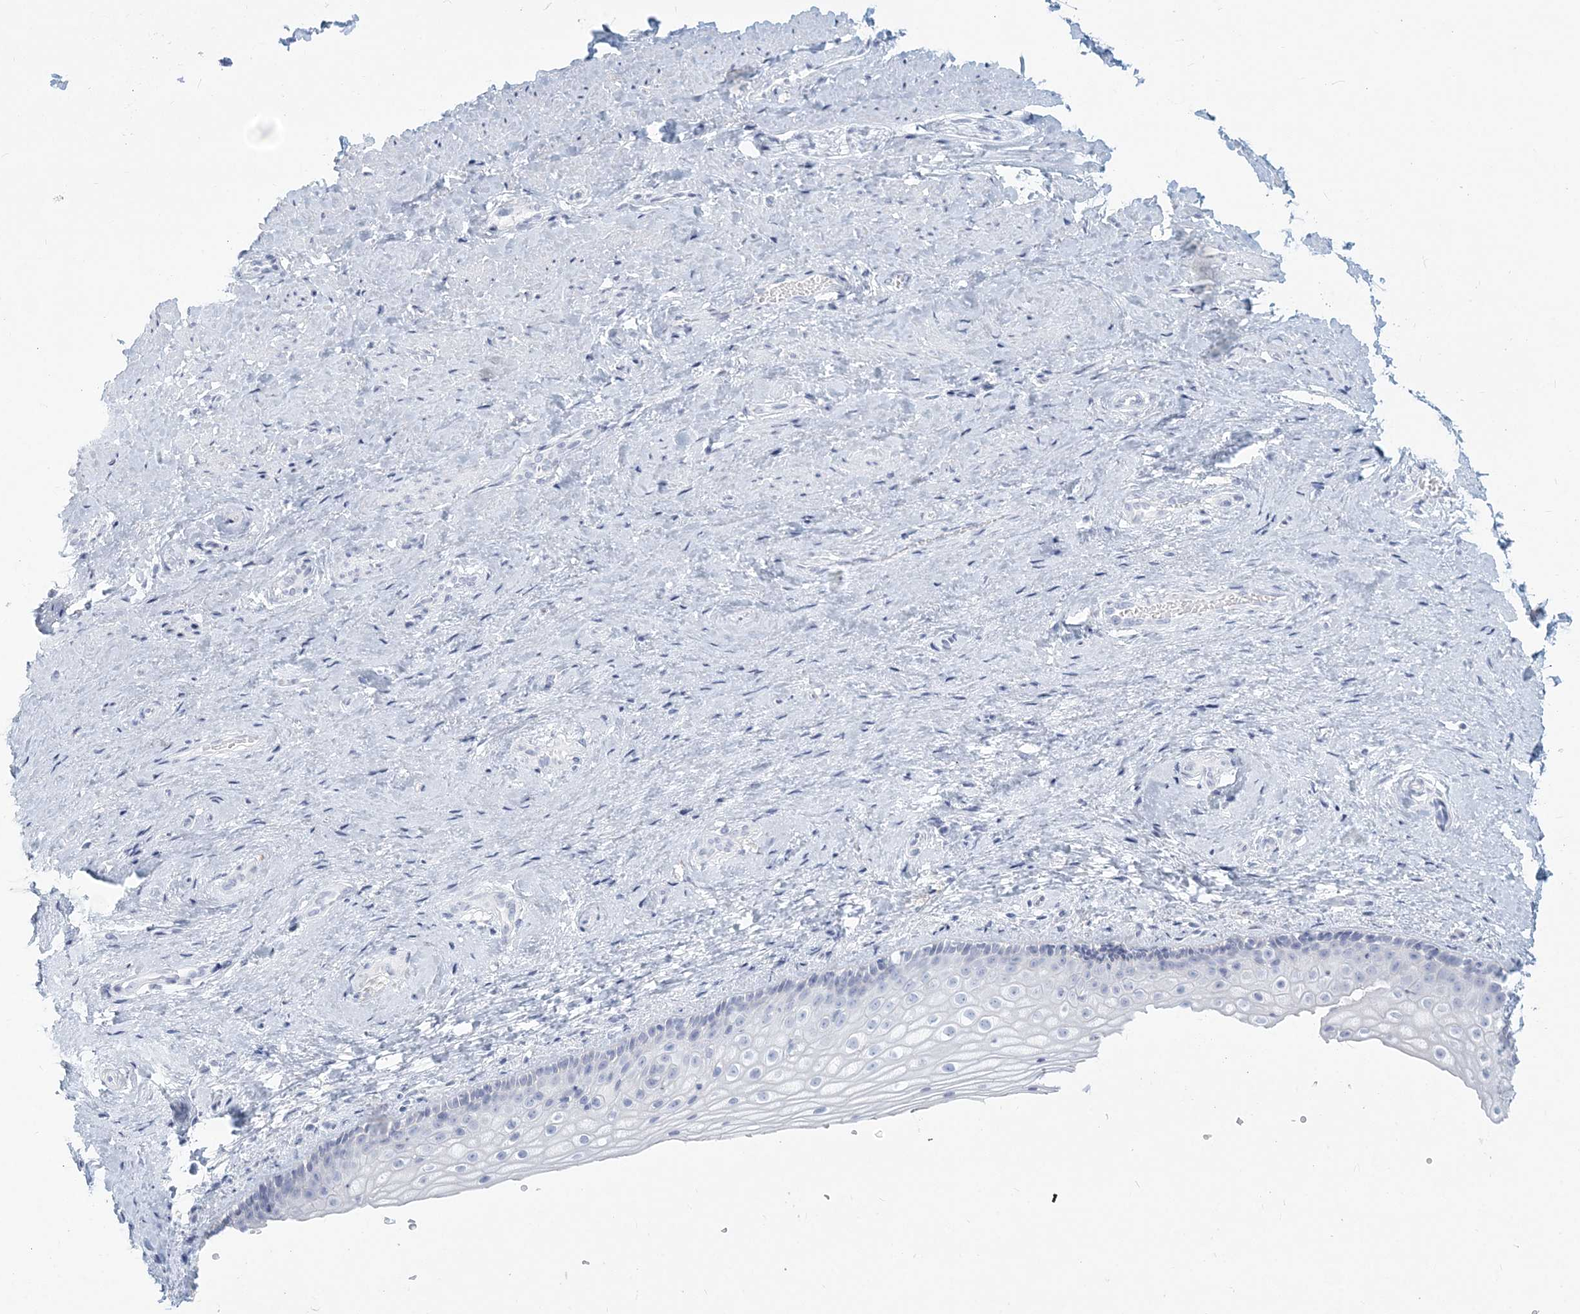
{"staining": {"intensity": "negative", "quantity": "none", "location": "none"}, "tissue": "vagina", "cell_type": "Squamous epithelial cells", "image_type": "normal", "snomed": [{"axis": "morphology", "description": "Normal tissue, NOS"}, {"axis": "topography", "description": "Vagina"}], "caption": "Immunohistochemical staining of normal vagina reveals no significant expression in squamous epithelial cells.", "gene": "CSN1S1", "patient": {"sex": "female", "age": 46}}